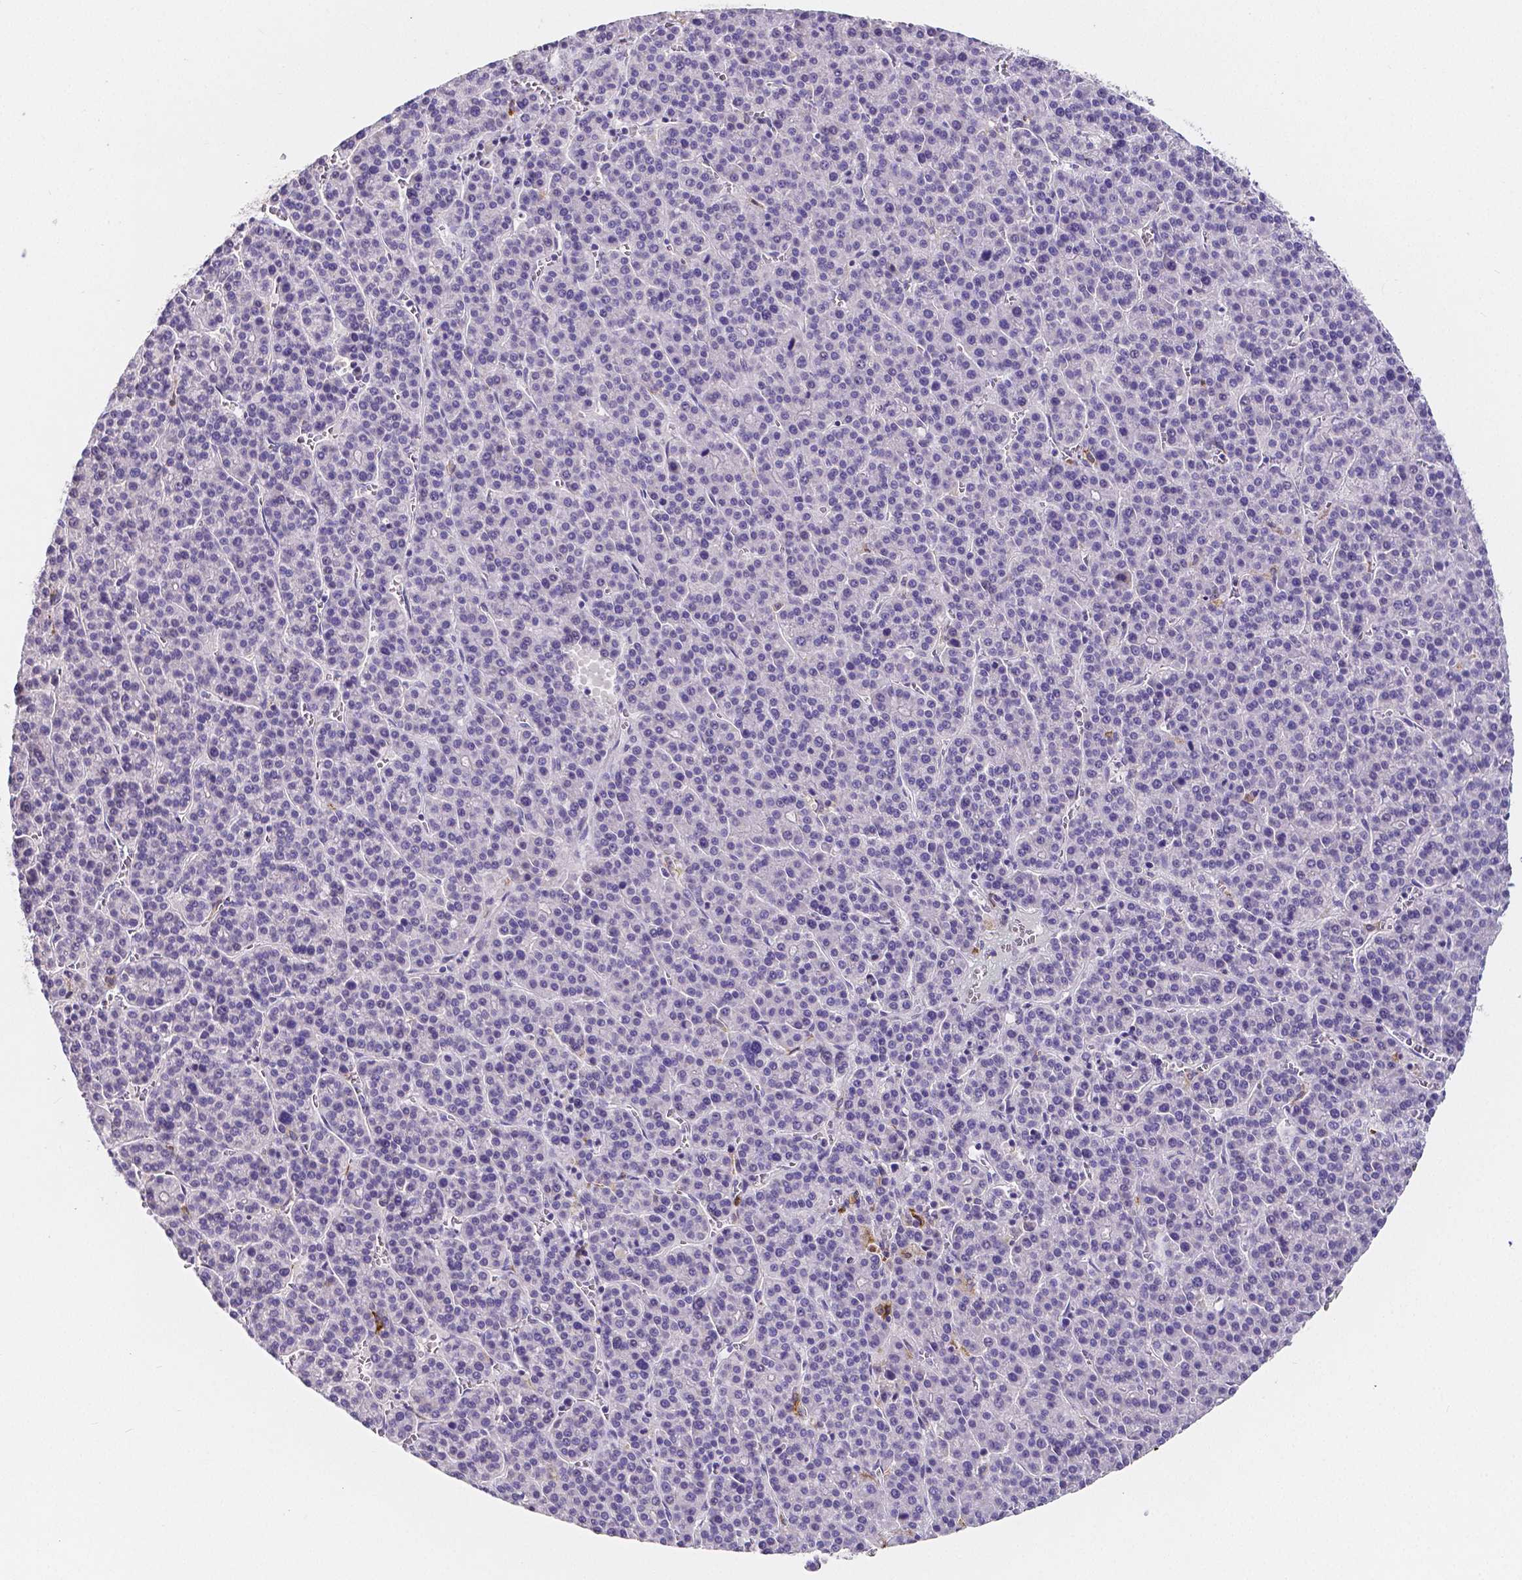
{"staining": {"intensity": "negative", "quantity": "none", "location": "none"}, "tissue": "liver cancer", "cell_type": "Tumor cells", "image_type": "cancer", "snomed": [{"axis": "morphology", "description": "Carcinoma, Hepatocellular, NOS"}, {"axis": "topography", "description": "Liver"}], "caption": "IHC histopathology image of neoplastic tissue: liver cancer (hepatocellular carcinoma) stained with DAB reveals no significant protein staining in tumor cells. (Stains: DAB IHC with hematoxylin counter stain, Microscopy: brightfield microscopy at high magnification).", "gene": "ACP5", "patient": {"sex": "female", "age": 58}}